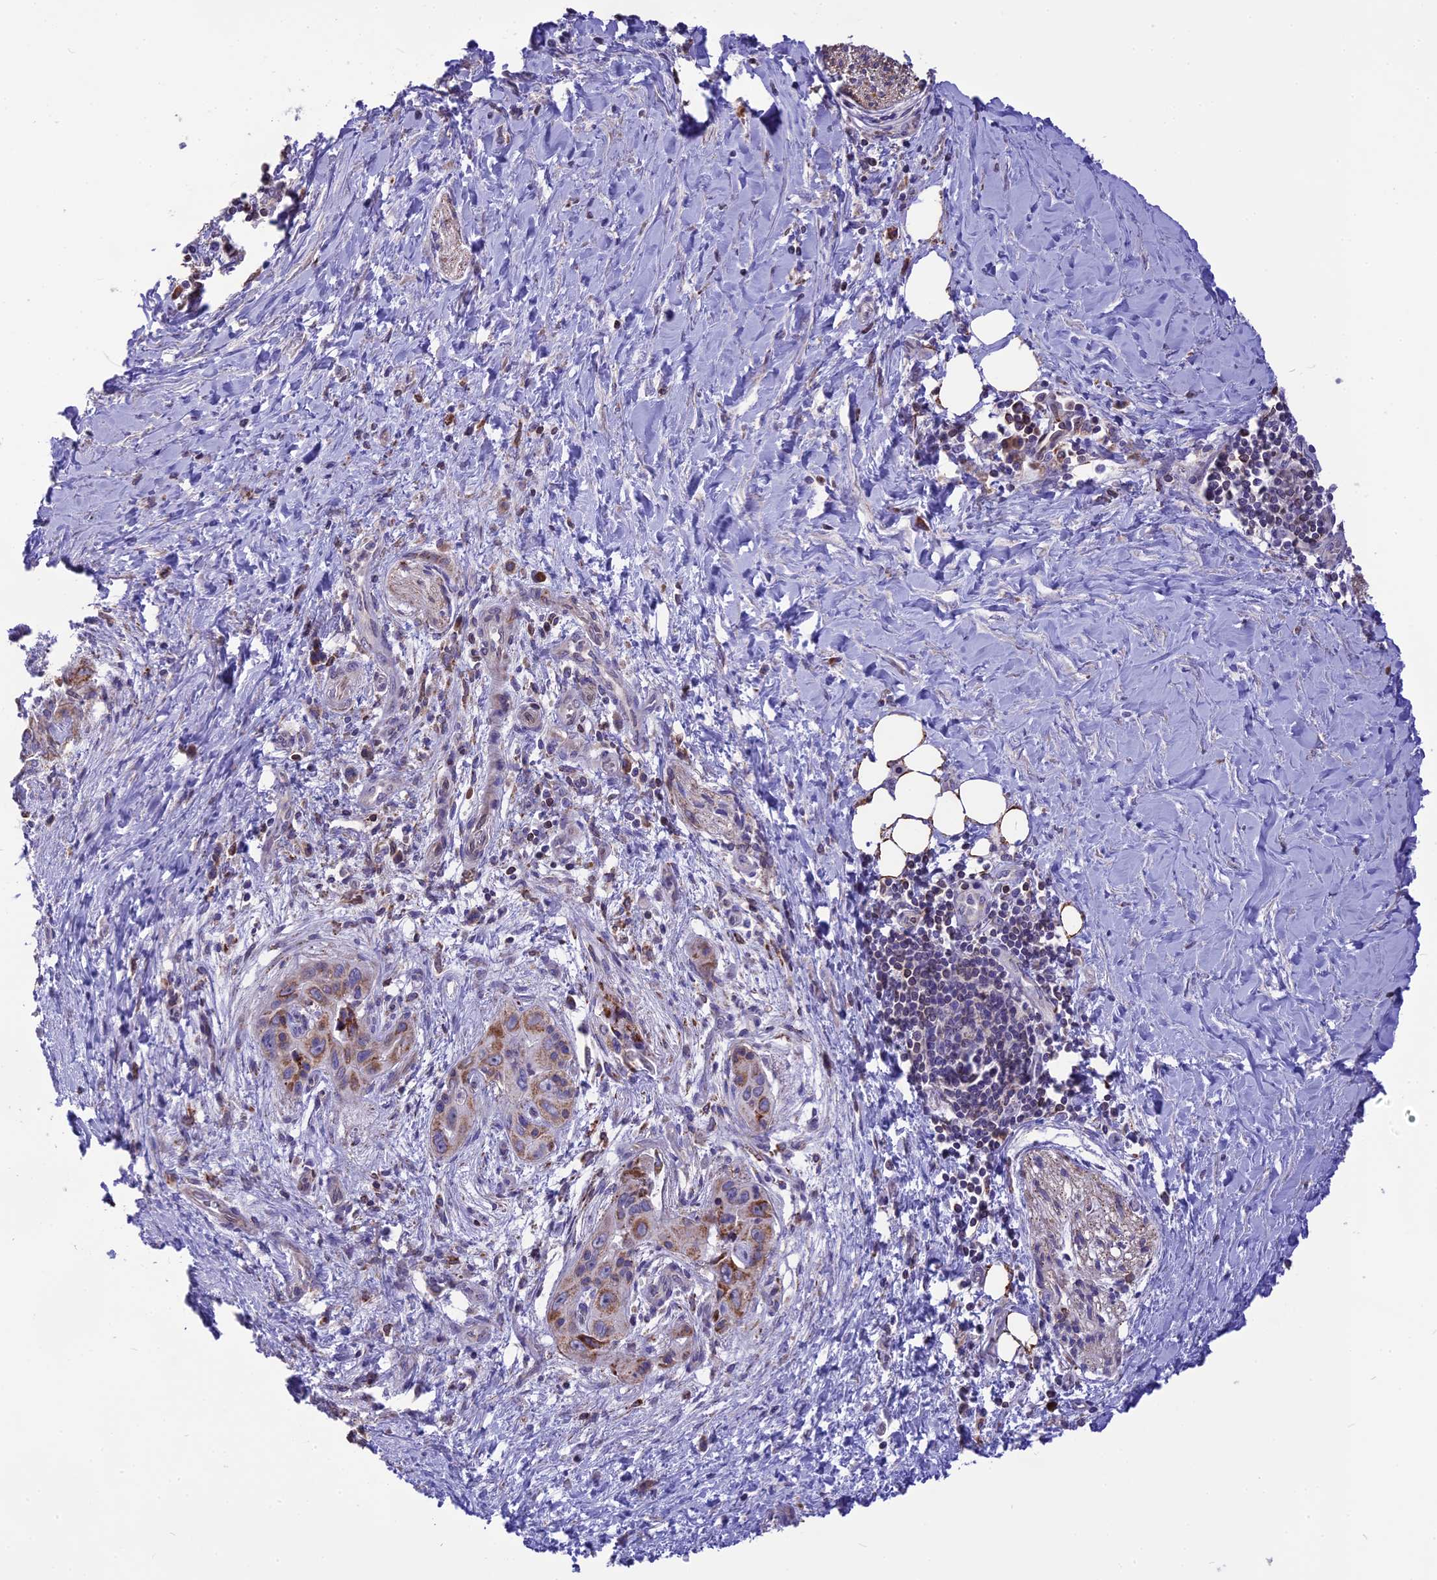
{"staining": {"intensity": "moderate", "quantity": "25%-75%", "location": "cytoplasmic/membranous"}, "tissue": "pancreatic cancer", "cell_type": "Tumor cells", "image_type": "cancer", "snomed": [{"axis": "morphology", "description": "Adenocarcinoma, NOS"}, {"axis": "topography", "description": "Pancreas"}], "caption": "Immunohistochemical staining of pancreatic cancer reveals medium levels of moderate cytoplasmic/membranous protein positivity in approximately 25%-75% of tumor cells.", "gene": "DOC2B", "patient": {"sex": "male", "age": 51}}